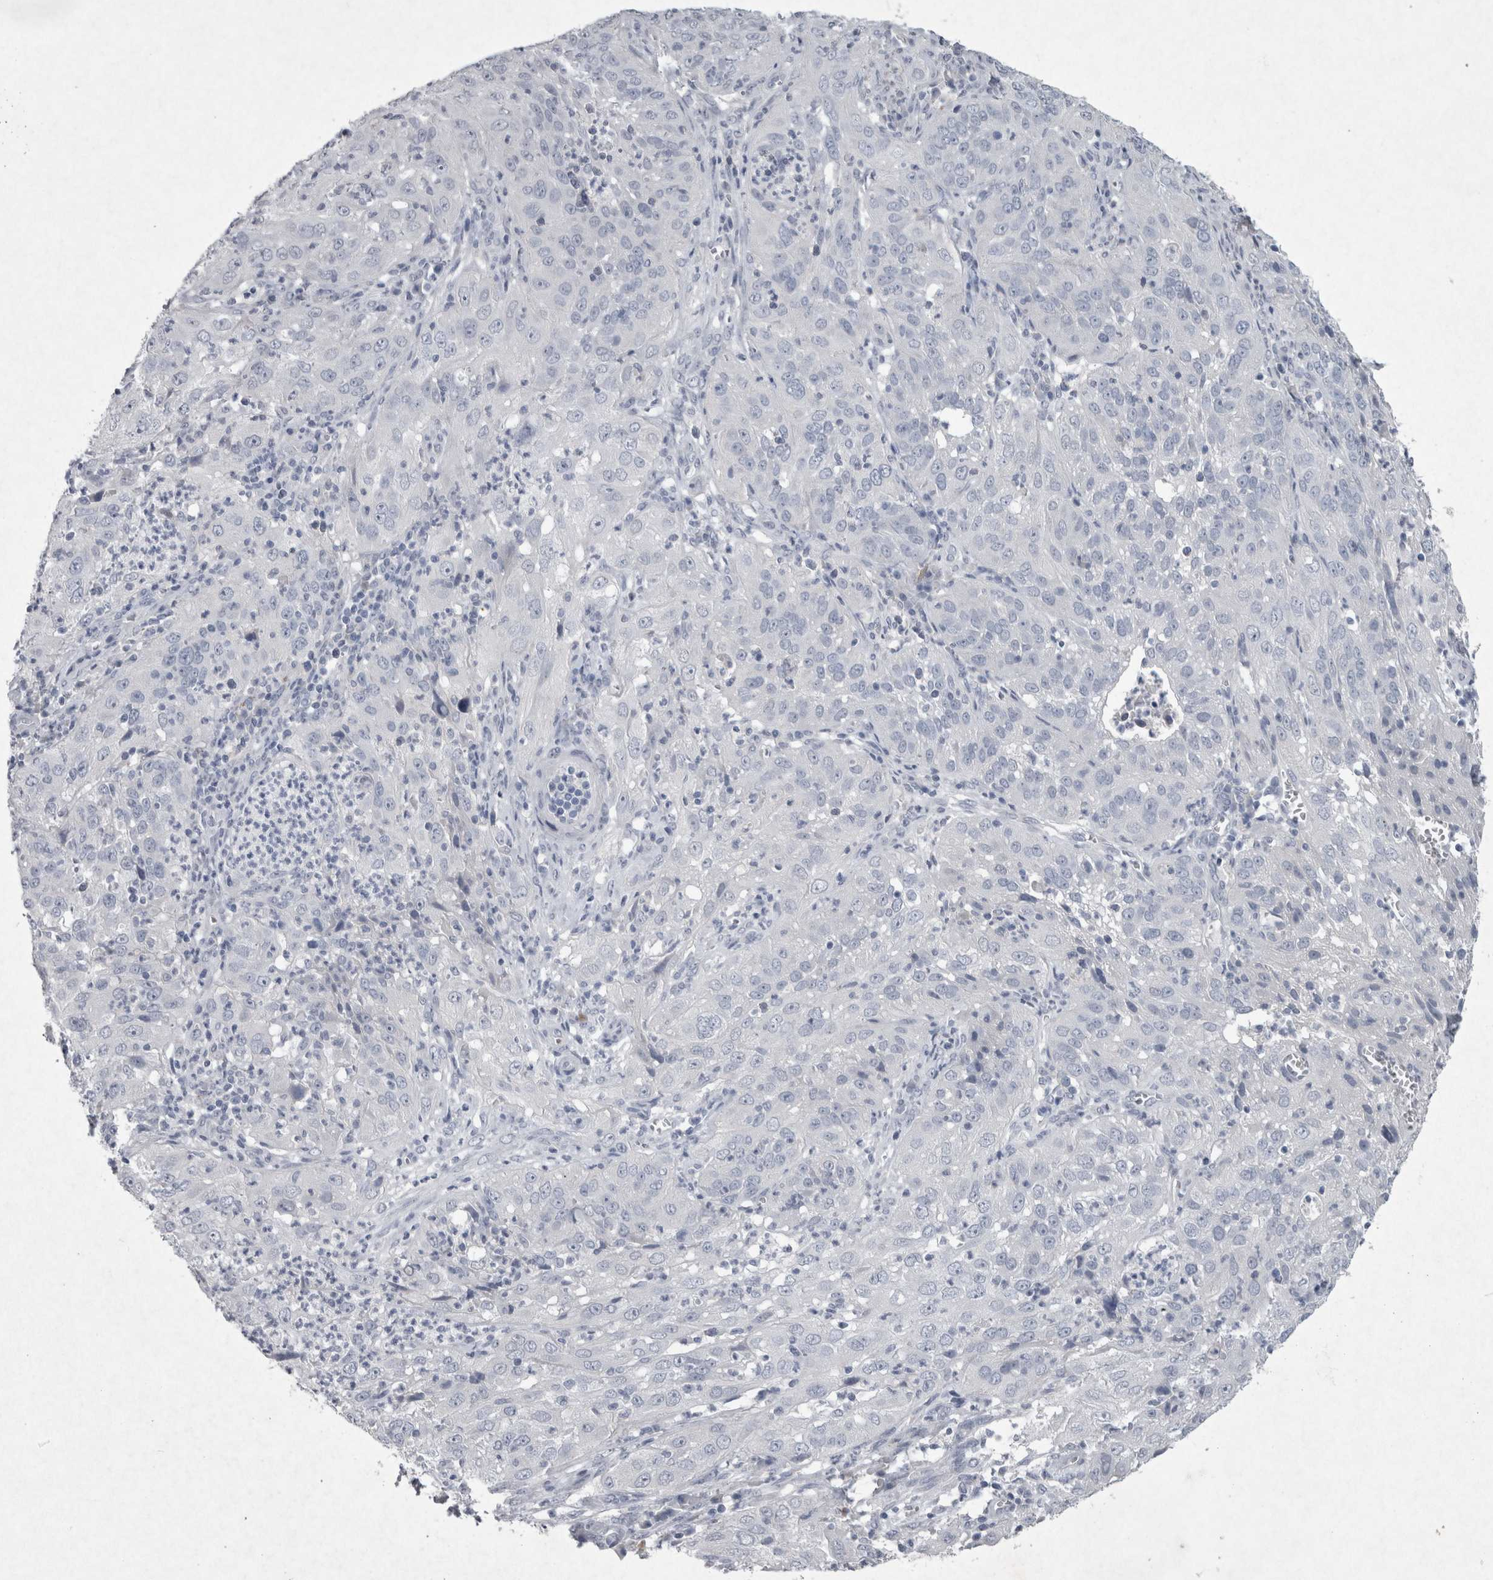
{"staining": {"intensity": "negative", "quantity": "none", "location": "none"}, "tissue": "cervical cancer", "cell_type": "Tumor cells", "image_type": "cancer", "snomed": [{"axis": "morphology", "description": "Squamous cell carcinoma, NOS"}, {"axis": "topography", "description": "Cervix"}], "caption": "There is no significant staining in tumor cells of cervical cancer.", "gene": "PDX1", "patient": {"sex": "female", "age": 32}}